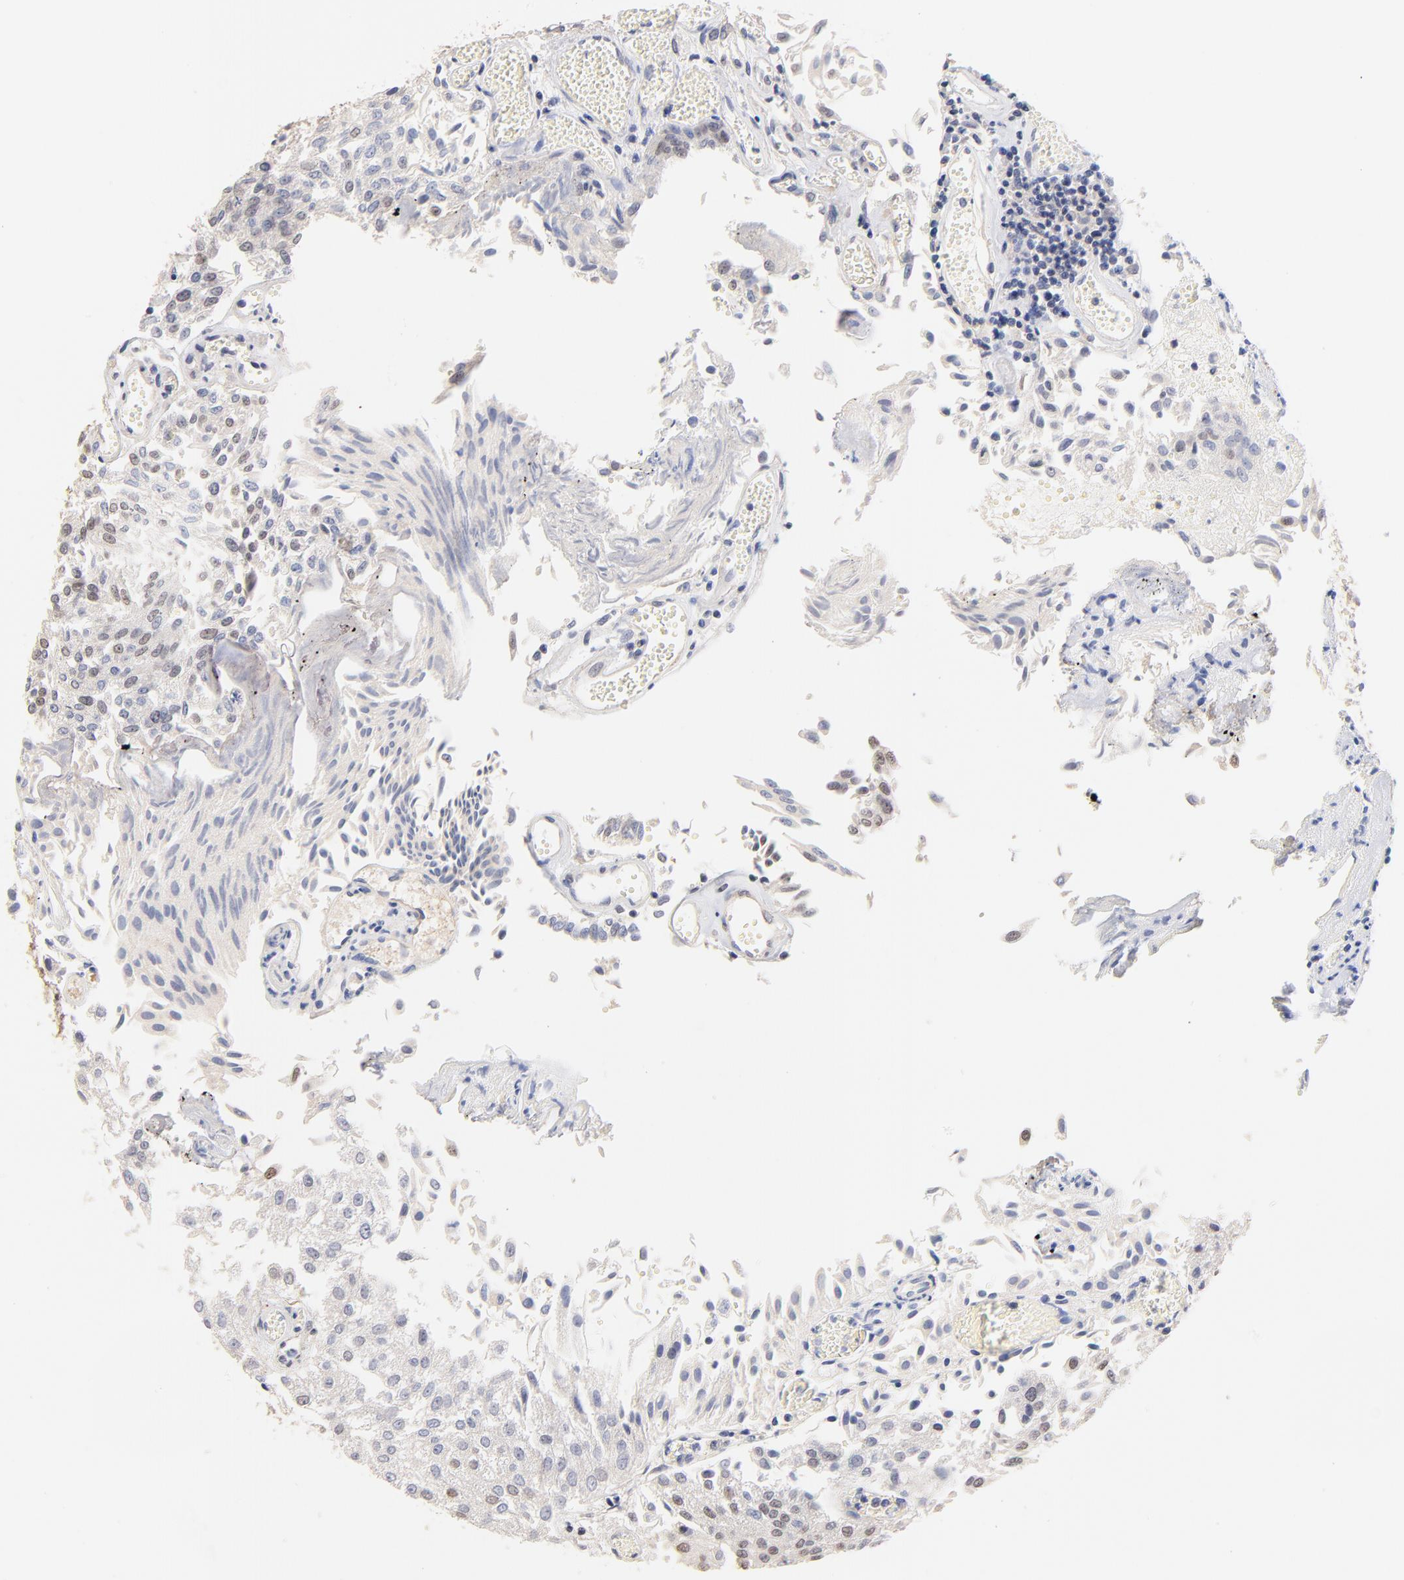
{"staining": {"intensity": "negative", "quantity": "none", "location": "none"}, "tissue": "urothelial cancer", "cell_type": "Tumor cells", "image_type": "cancer", "snomed": [{"axis": "morphology", "description": "Urothelial carcinoma, Low grade"}, {"axis": "topography", "description": "Urinary bladder"}], "caption": "The image demonstrates no significant expression in tumor cells of low-grade urothelial carcinoma.", "gene": "RIBC2", "patient": {"sex": "male", "age": 86}}